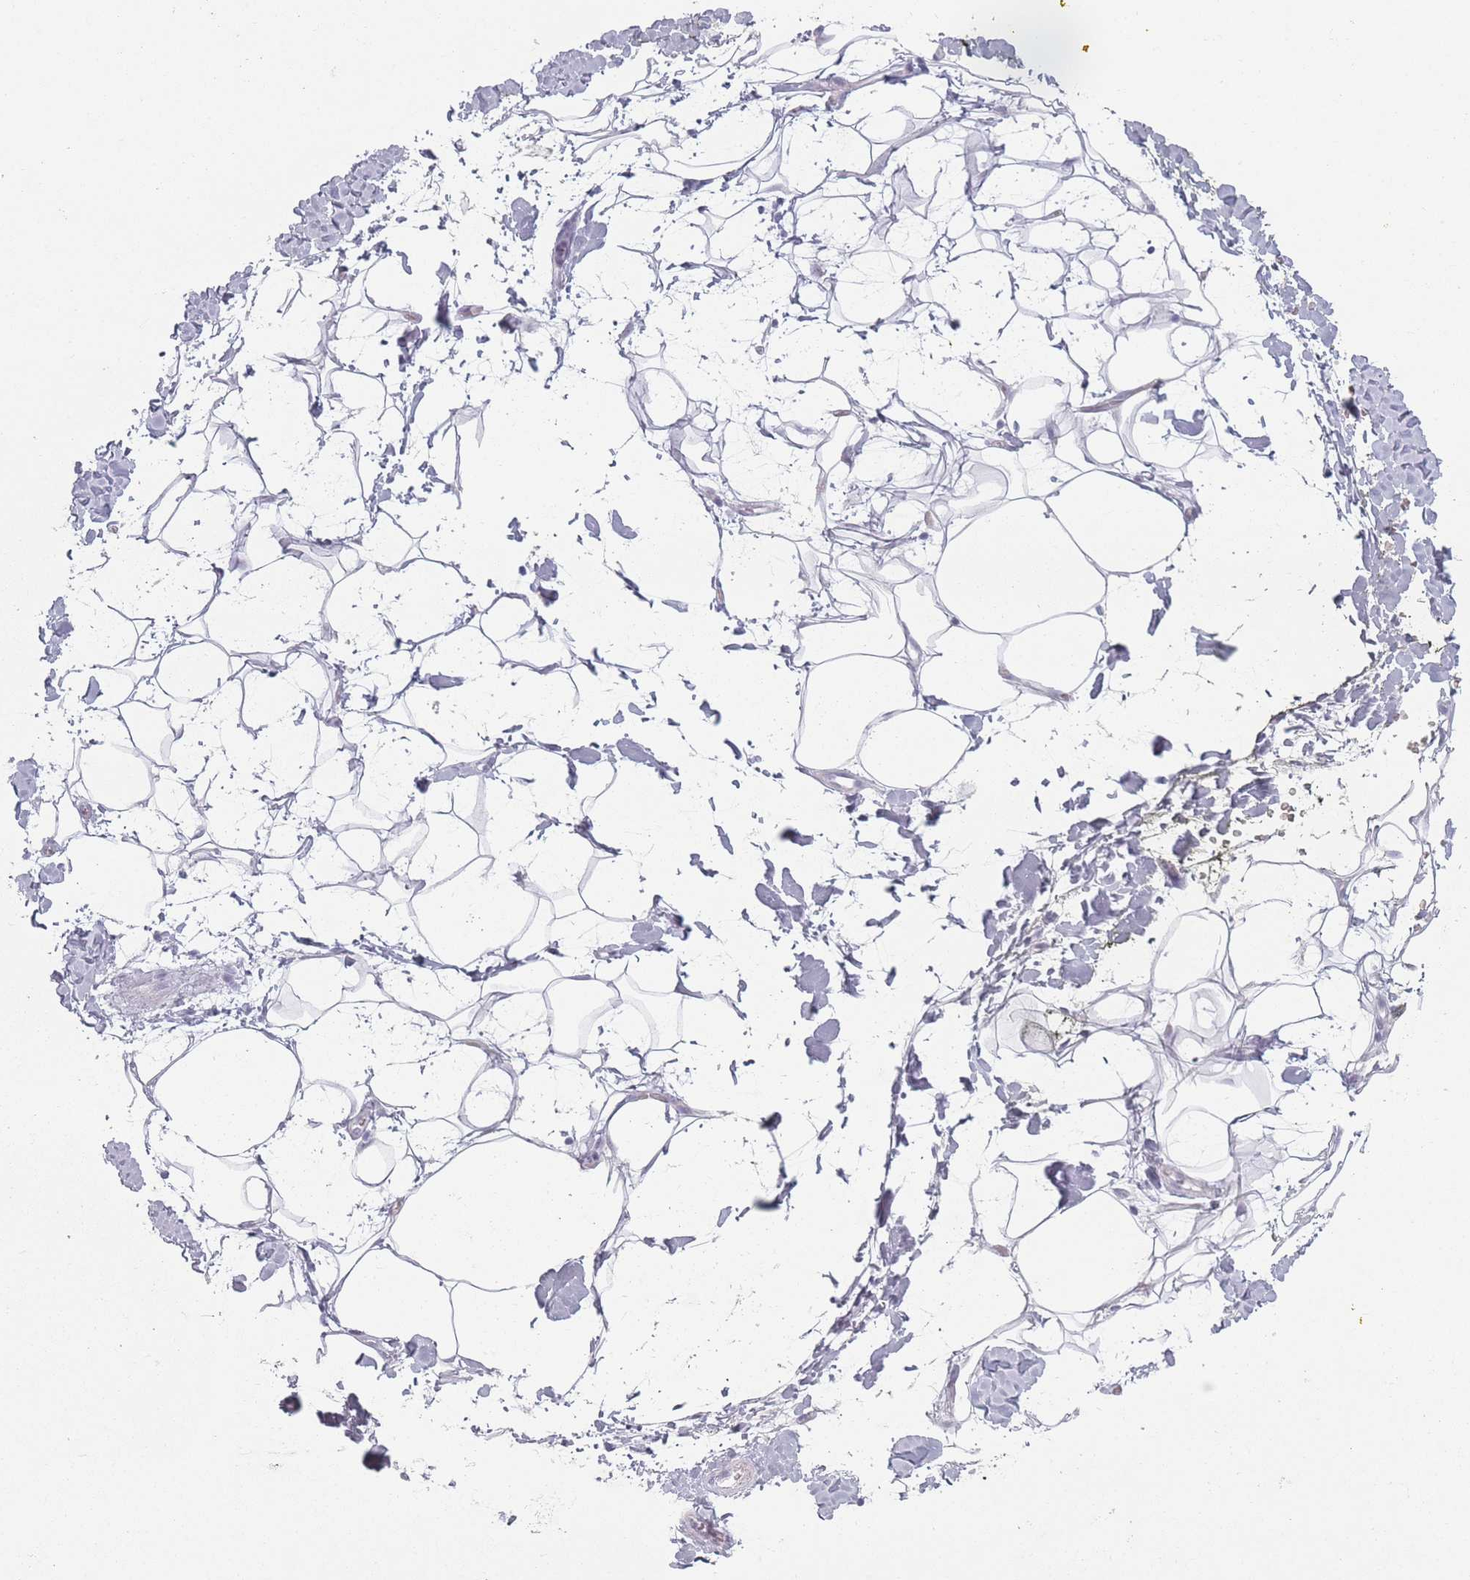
{"staining": {"intensity": "negative", "quantity": "none", "location": "none"}, "tissue": "adipose tissue", "cell_type": "Adipocytes", "image_type": "normal", "snomed": [{"axis": "morphology", "description": "Normal tissue, NOS"}, {"axis": "morphology", "description": "Adenocarcinoma, NOS"}, {"axis": "topography", "description": "Pancreas"}, {"axis": "topography", "description": "Peripheral nerve tissue"}], "caption": "The micrograph reveals no staining of adipocytes in benign adipose tissue.", "gene": "DCHS1", "patient": {"sex": "male", "age": 59}}